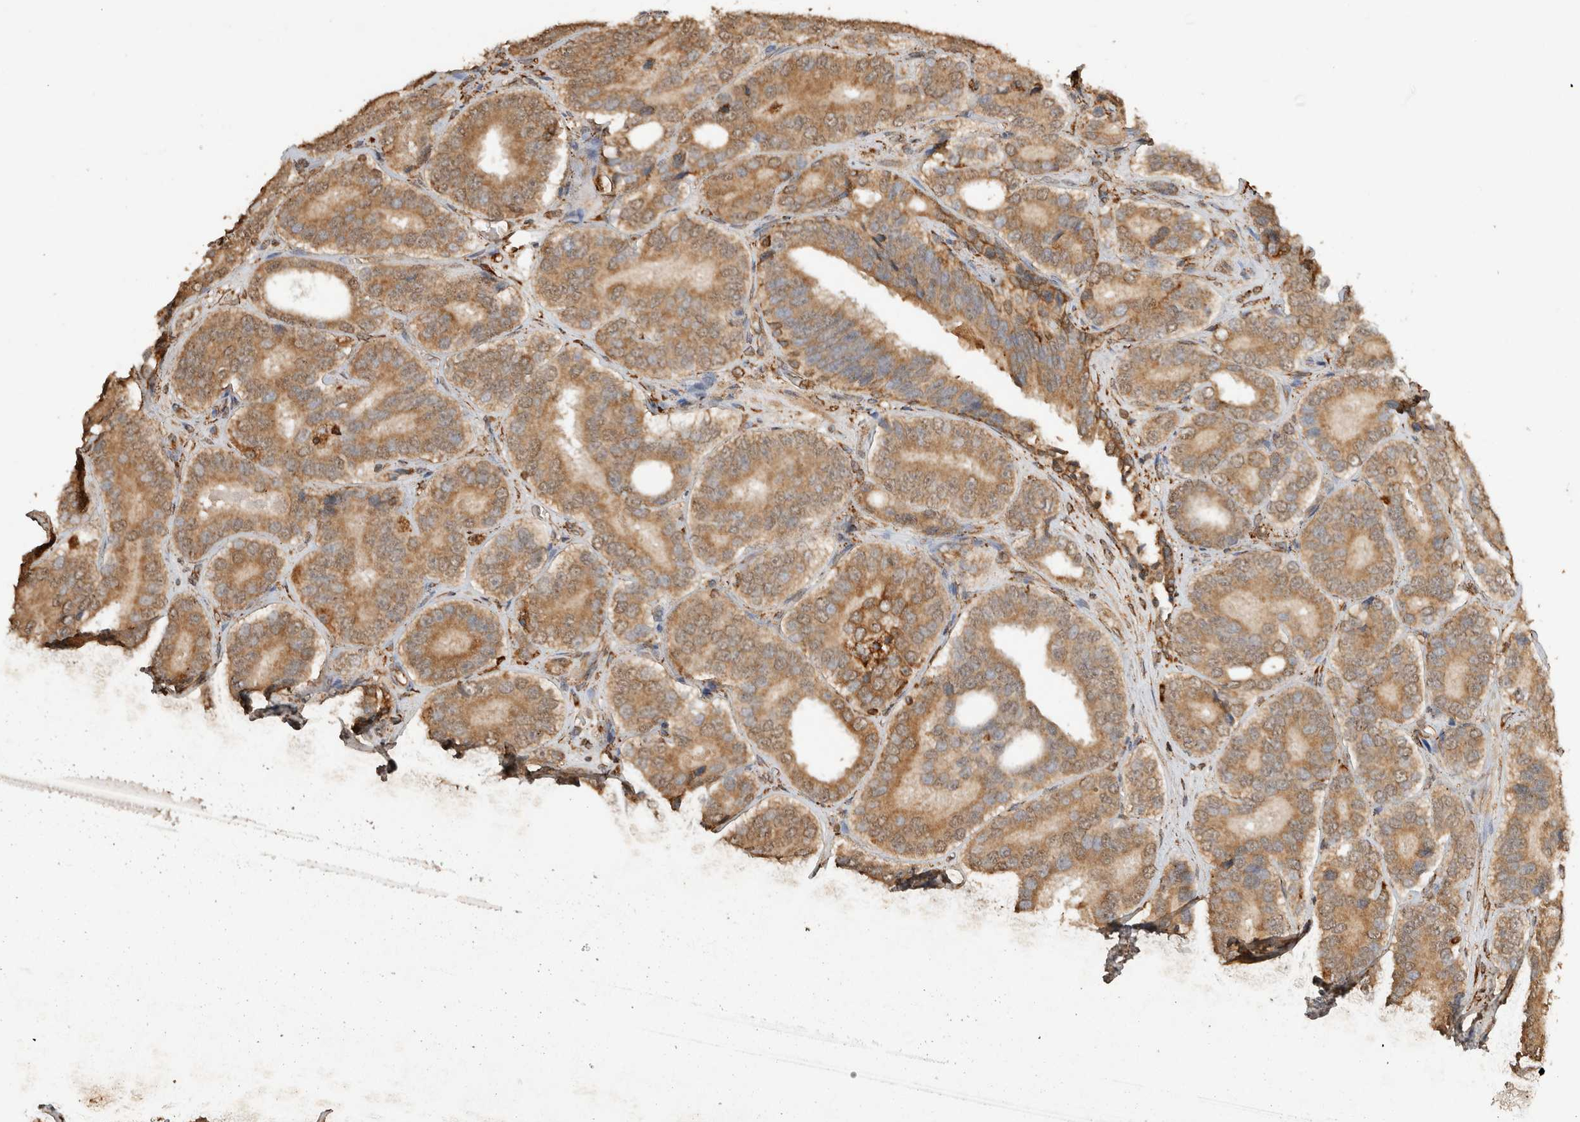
{"staining": {"intensity": "moderate", "quantity": ">75%", "location": "cytoplasmic/membranous"}, "tissue": "prostate cancer", "cell_type": "Tumor cells", "image_type": "cancer", "snomed": [{"axis": "morphology", "description": "Adenocarcinoma, High grade"}, {"axis": "topography", "description": "Prostate"}], "caption": "Prostate adenocarcinoma (high-grade) was stained to show a protein in brown. There is medium levels of moderate cytoplasmic/membranous staining in approximately >75% of tumor cells. The protein is stained brown, and the nuclei are stained in blue (DAB IHC with brightfield microscopy, high magnification).", "gene": "ERAP1", "patient": {"sex": "male", "age": 56}}